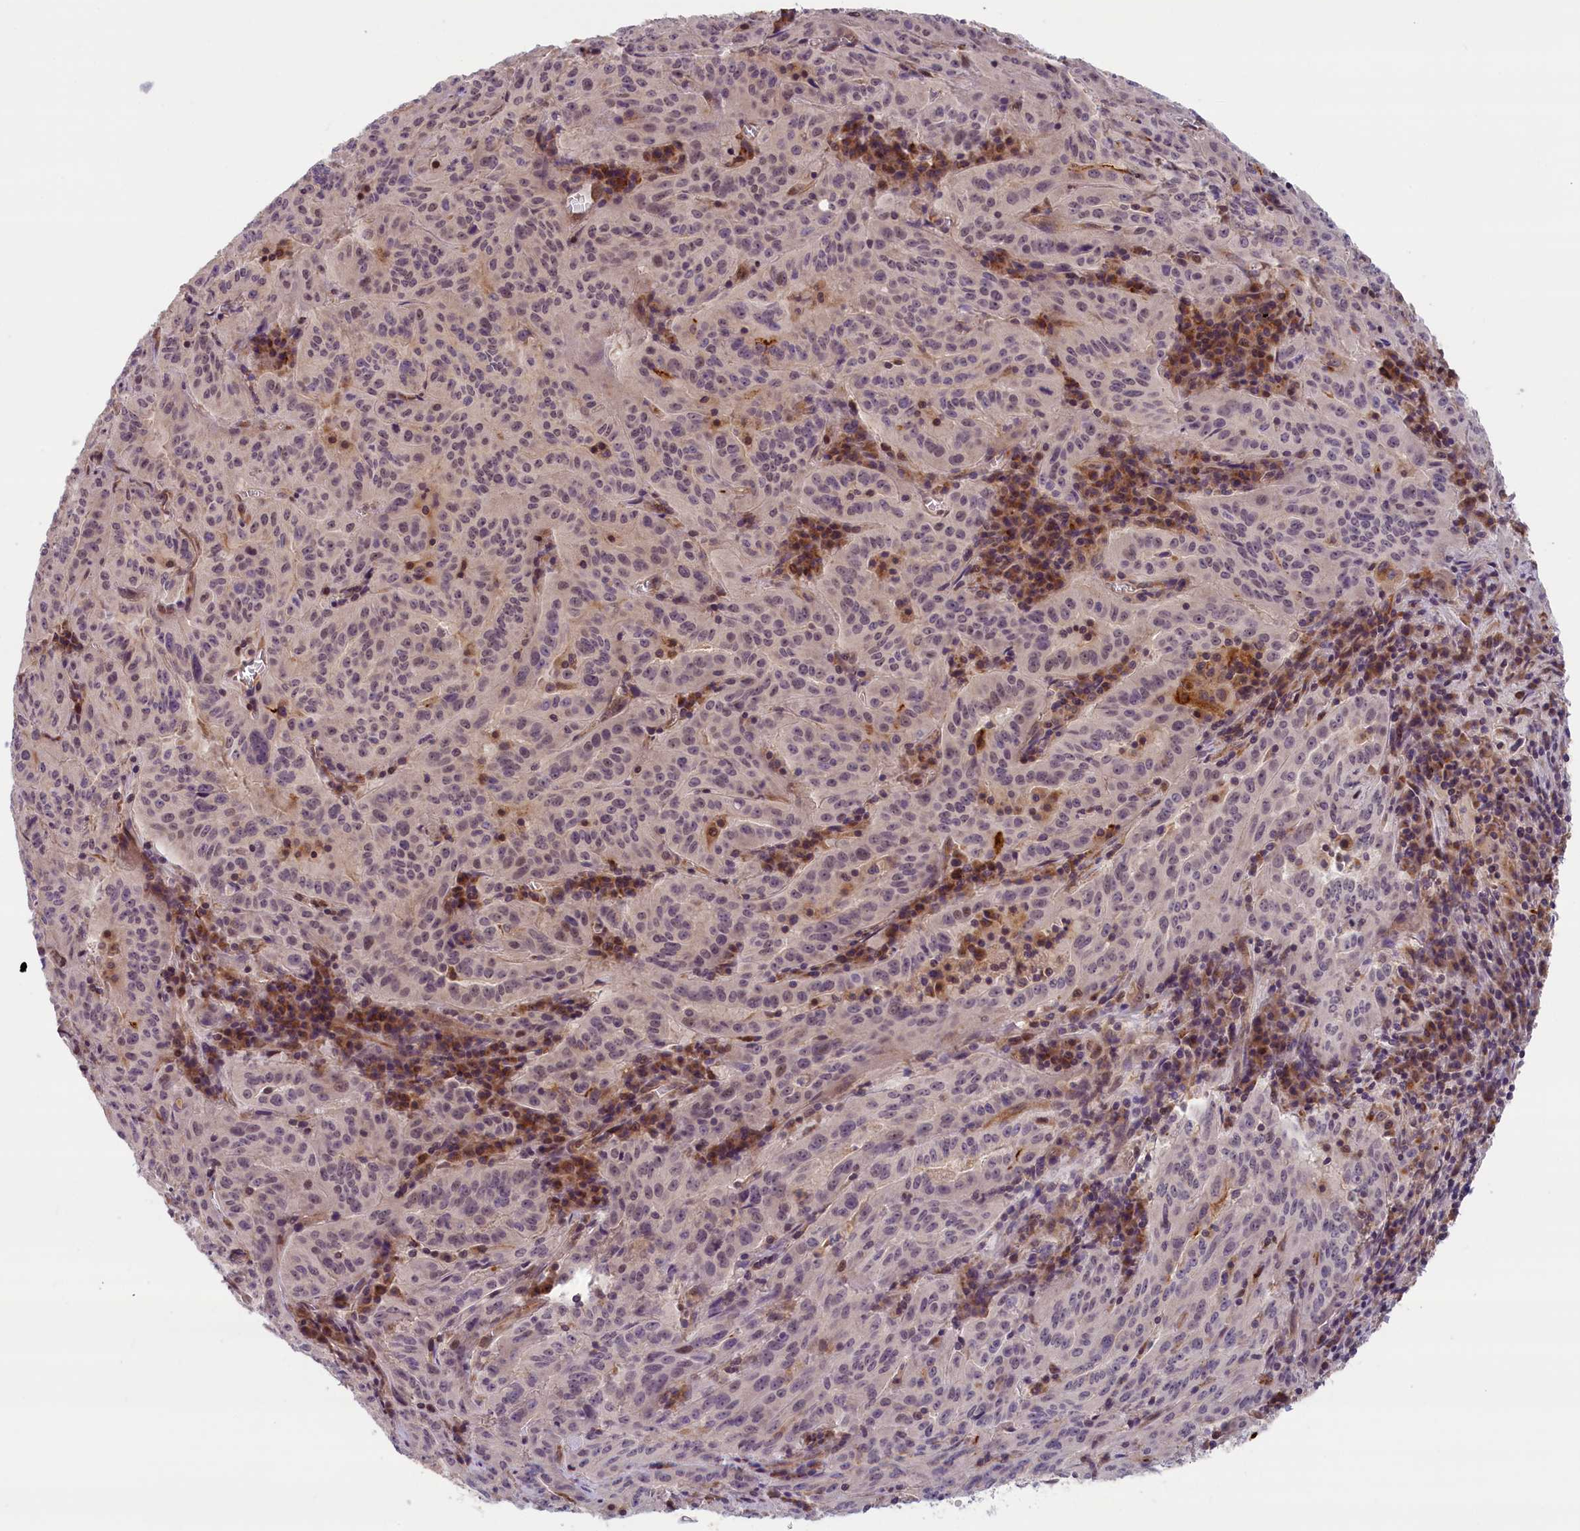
{"staining": {"intensity": "weak", "quantity": "25%-75%", "location": "nuclear"}, "tissue": "pancreatic cancer", "cell_type": "Tumor cells", "image_type": "cancer", "snomed": [{"axis": "morphology", "description": "Adenocarcinoma, NOS"}, {"axis": "topography", "description": "Pancreas"}], "caption": "Human adenocarcinoma (pancreatic) stained for a protein (brown) demonstrates weak nuclear positive positivity in about 25%-75% of tumor cells.", "gene": "KCNK6", "patient": {"sex": "male", "age": 63}}